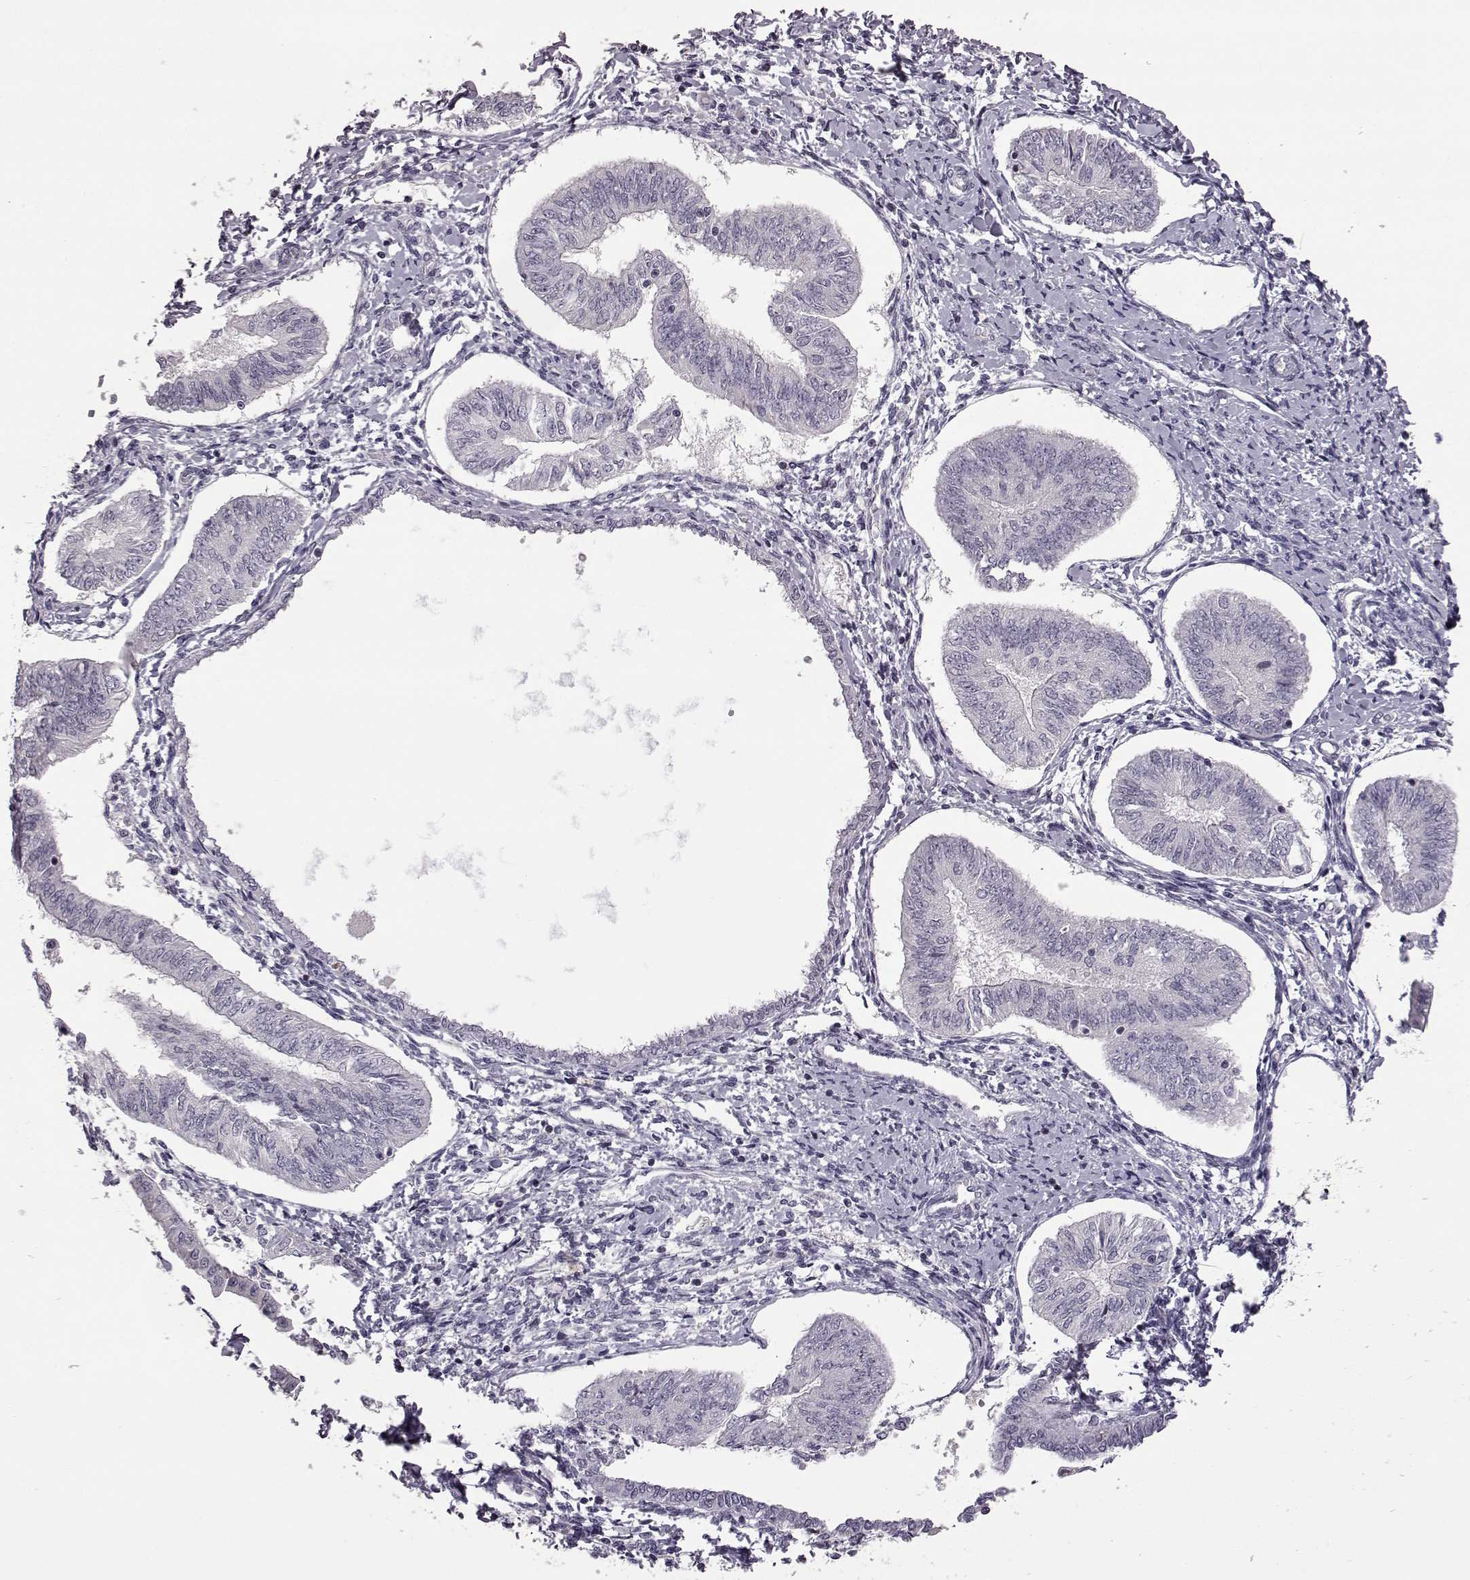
{"staining": {"intensity": "negative", "quantity": "none", "location": "none"}, "tissue": "endometrial cancer", "cell_type": "Tumor cells", "image_type": "cancer", "snomed": [{"axis": "morphology", "description": "Adenocarcinoma, NOS"}, {"axis": "topography", "description": "Endometrium"}], "caption": "Endometrial adenocarcinoma stained for a protein using IHC demonstrates no staining tumor cells.", "gene": "GAL", "patient": {"sex": "female", "age": 58}}